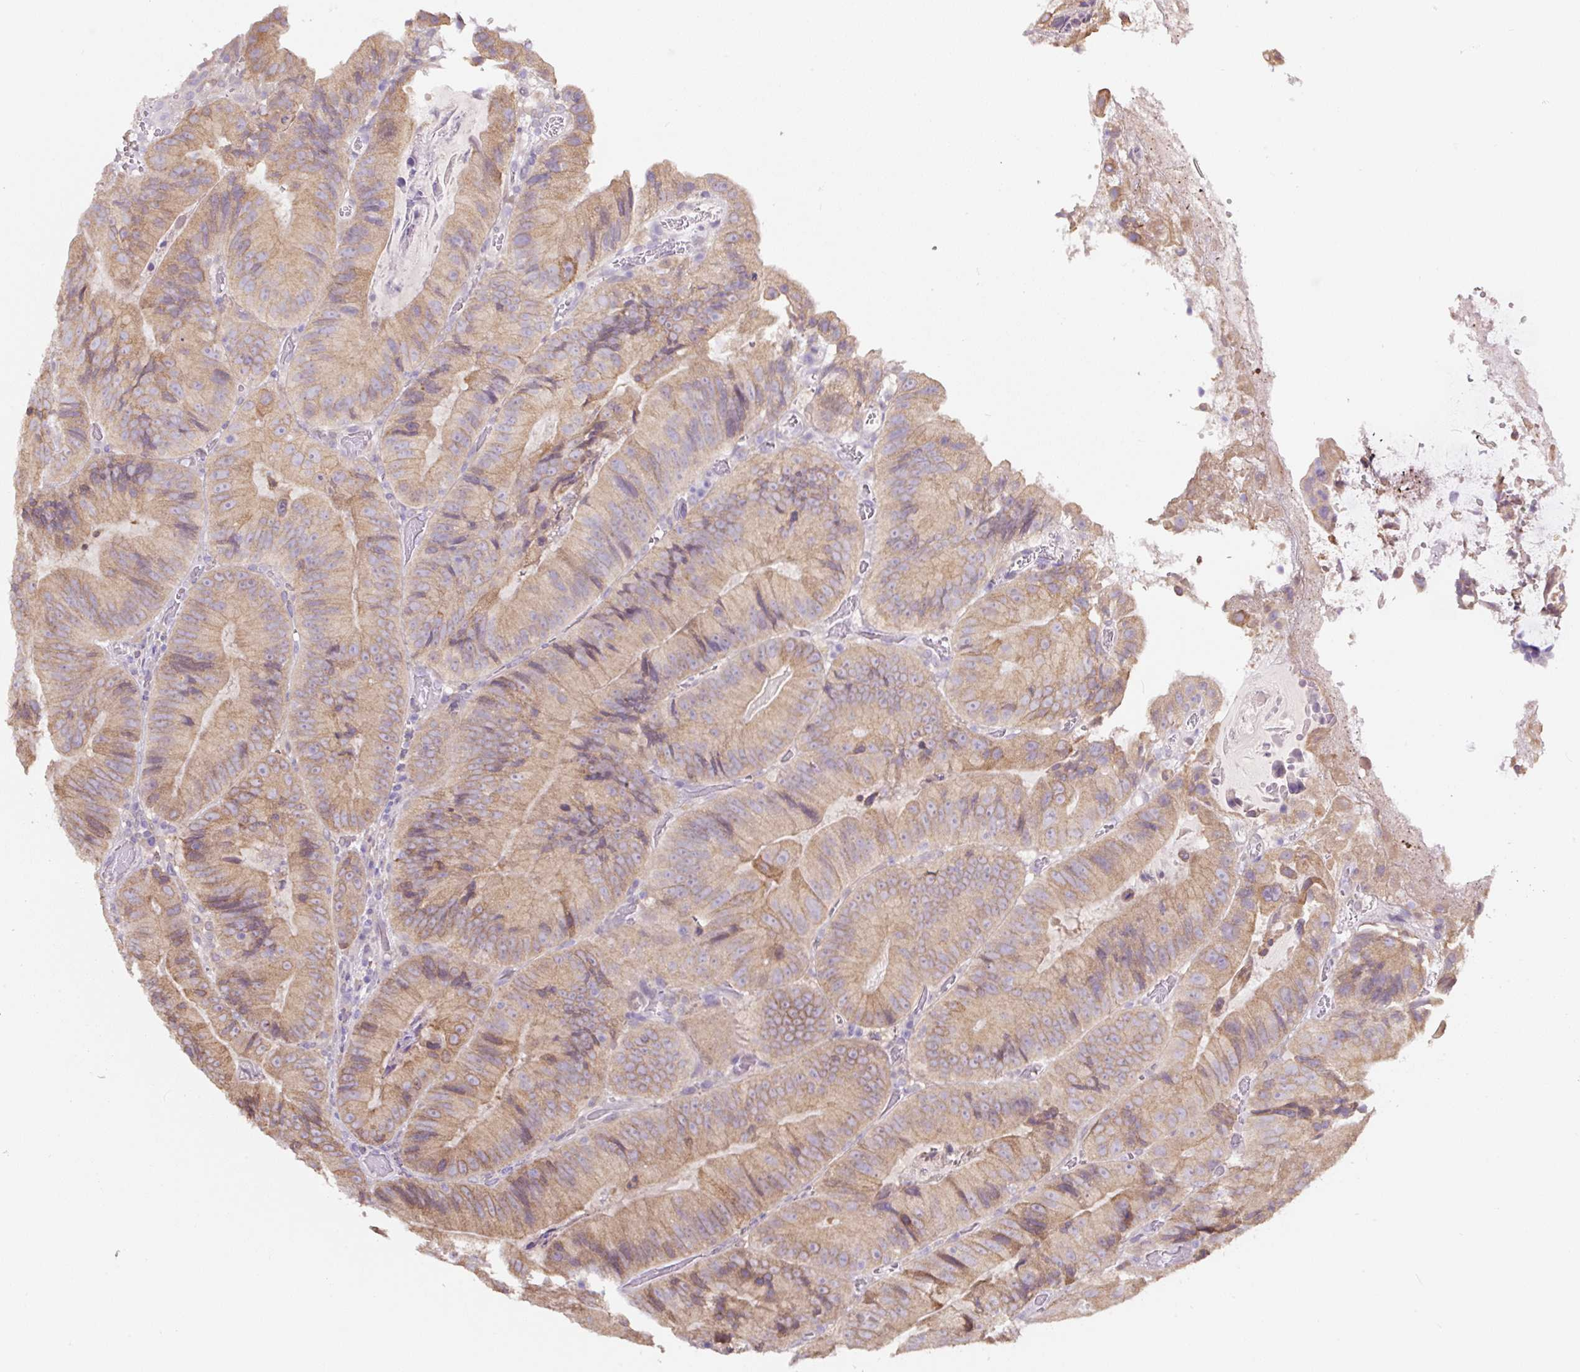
{"staining": {"intensity": "moderate", "quantity": ">75%", "location": "cytoplasmic/membranous"}, "tissue": "colorectal cancer", "cell_type": "Tumor cells", "image_type": "cancer", "snomed": [{"axis": "morphology", "description": "Adenocarcinoma, NOS"}, {"axis": "topography", "description": "Colon"}], "caption": "A brown stain highlights moderate cytoplasmic/membranous expression of a protein in adenocarcinoma (colorectal) tumor cells.", "gene": "ASRGL1", "patient": {"sex": "female", "age": 86}}